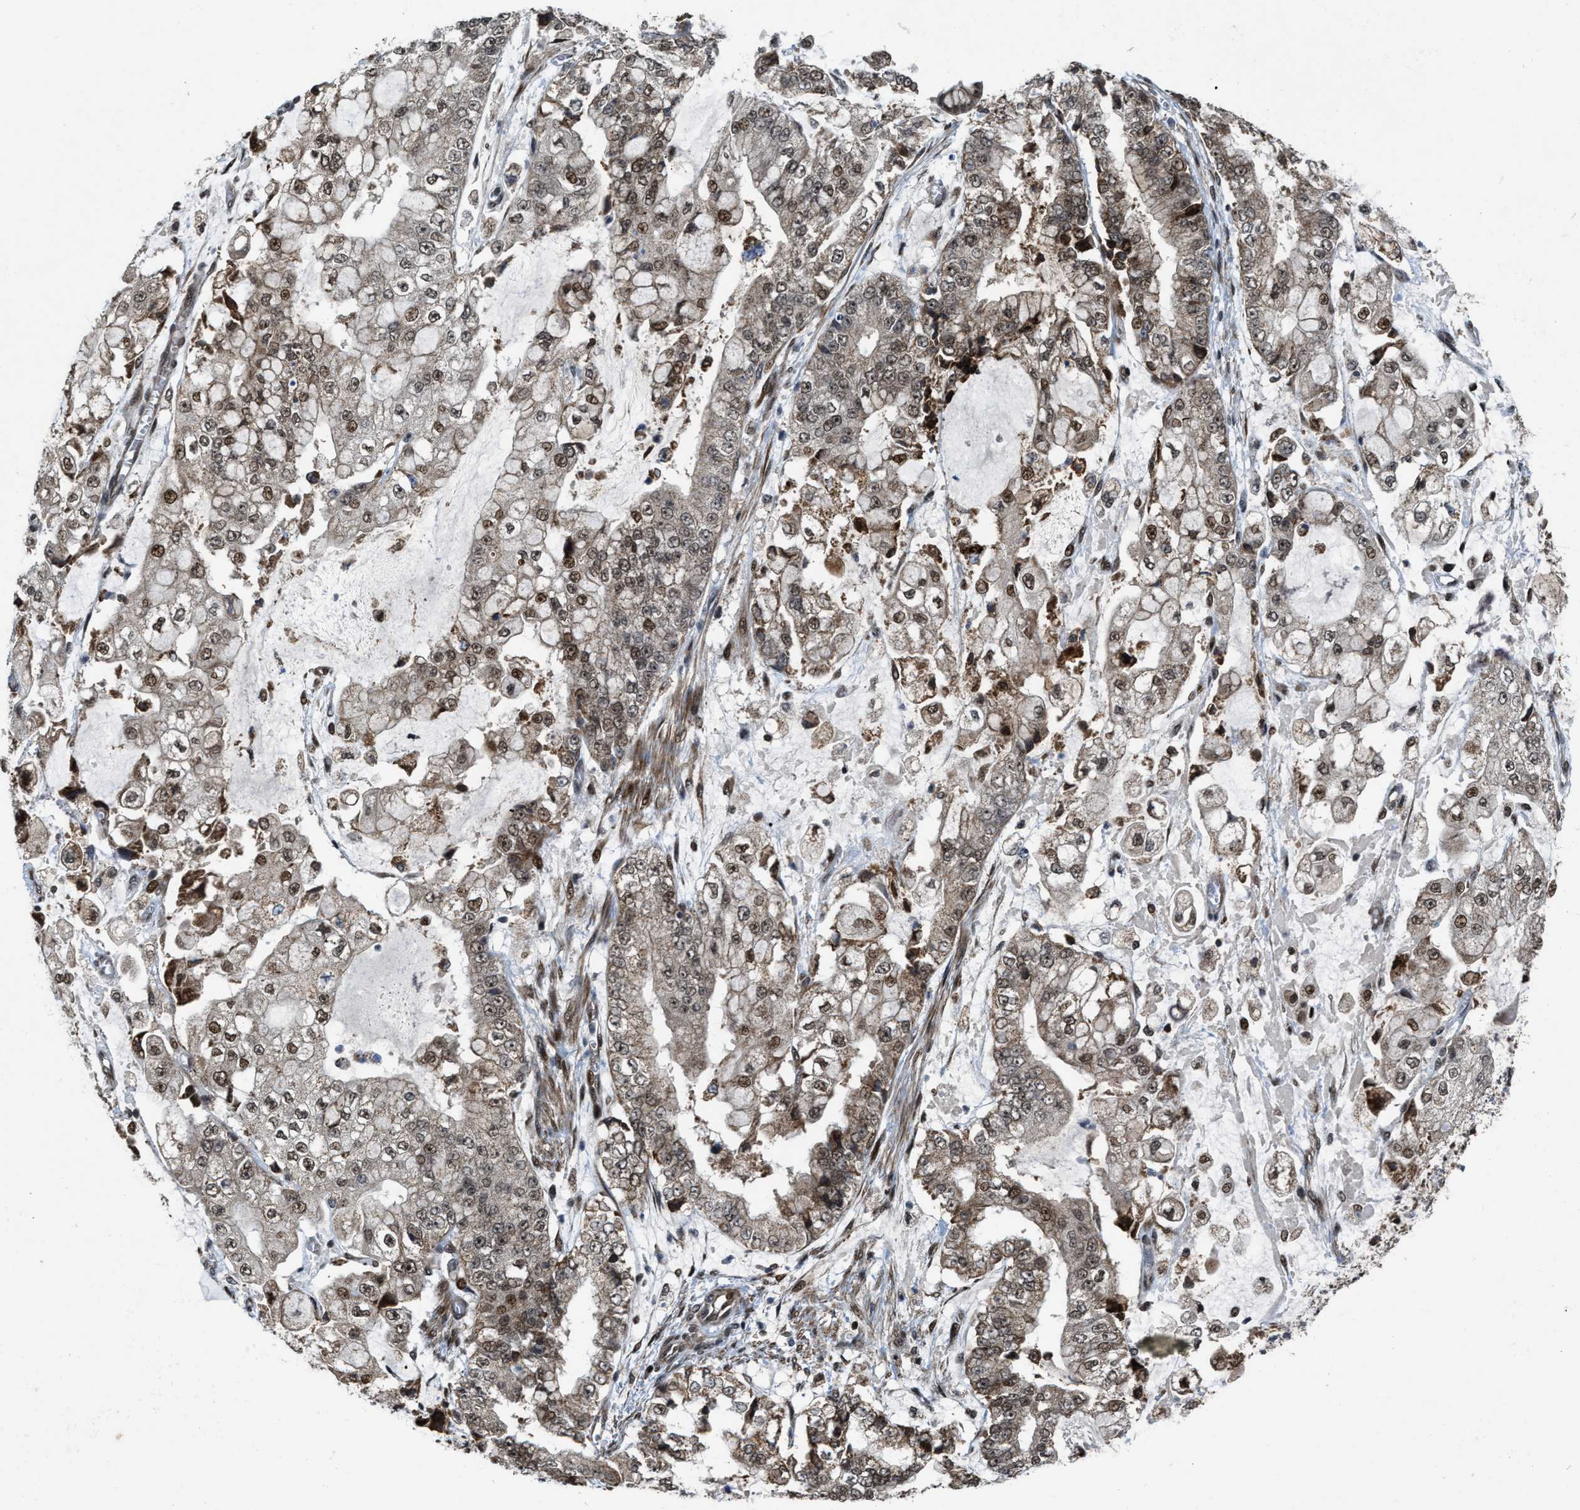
{"staining": {"intensity": "weak", "quantity": ">75%", "location": "nuclear"}, "tissue": "stomach cancer", "cell_type": "Tumor cells", "image_type": "cancer", "snomed": [{"axis": "morphology", "description": "Adenocarcinoma, NOS"}, {"axis": "topography", "description": "Stomach"}], "caption": "This image reveals stomach cancer stained with immunohistochemistry (IHC) to label a protein in brown. The nuclear of tumor cells show weak positivity for the protein. Nuclei are counter-stained blue.", "gene": "ZNF250", "patient": {"sex": "male", "age": 76}}